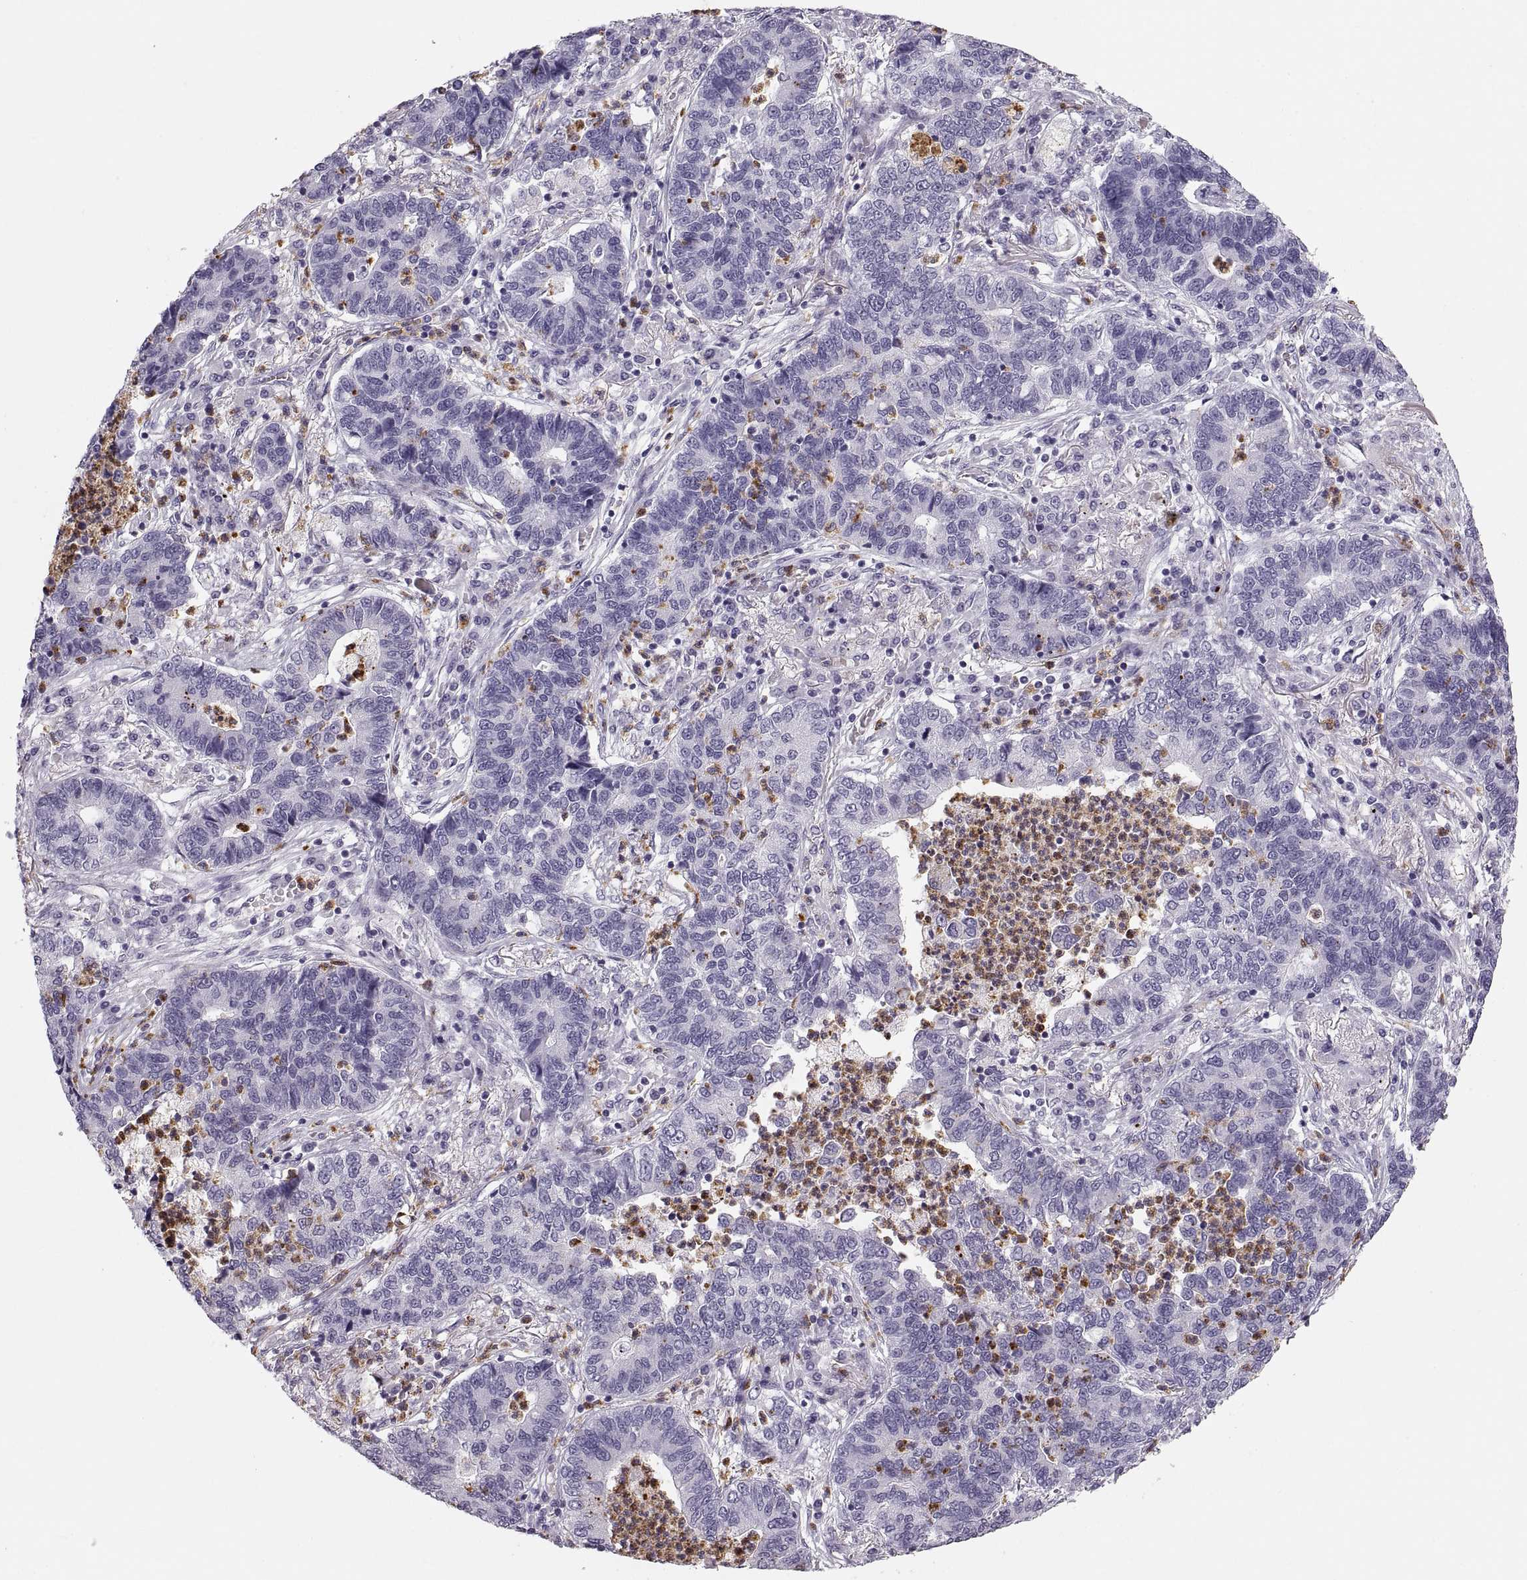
{"staining": {"intensity": "negative", "quantity": "none", "location": "none"}, "tissue": "lung cancer", "cell_type": "Tumor cells", "image_type": "cancer", "snomed": [{"axis": "morphology", "description": "Adenocarcinoma, NOS"}, {"axis": "topography", "description": "Lung"}], "caption": "Immunohistochemistry (IHC) image of lung cancer (adenocarcinoma) stained for a protein (brown), which exhibits no expression in tumor cells. The staining is performed using DAB (3,3'-diaminobenzidine) brown chromogen with nuclei counter-stained in using hematoxylin.", "gene": "MILR1", "patient": {"sex": "female", "age": 57}}